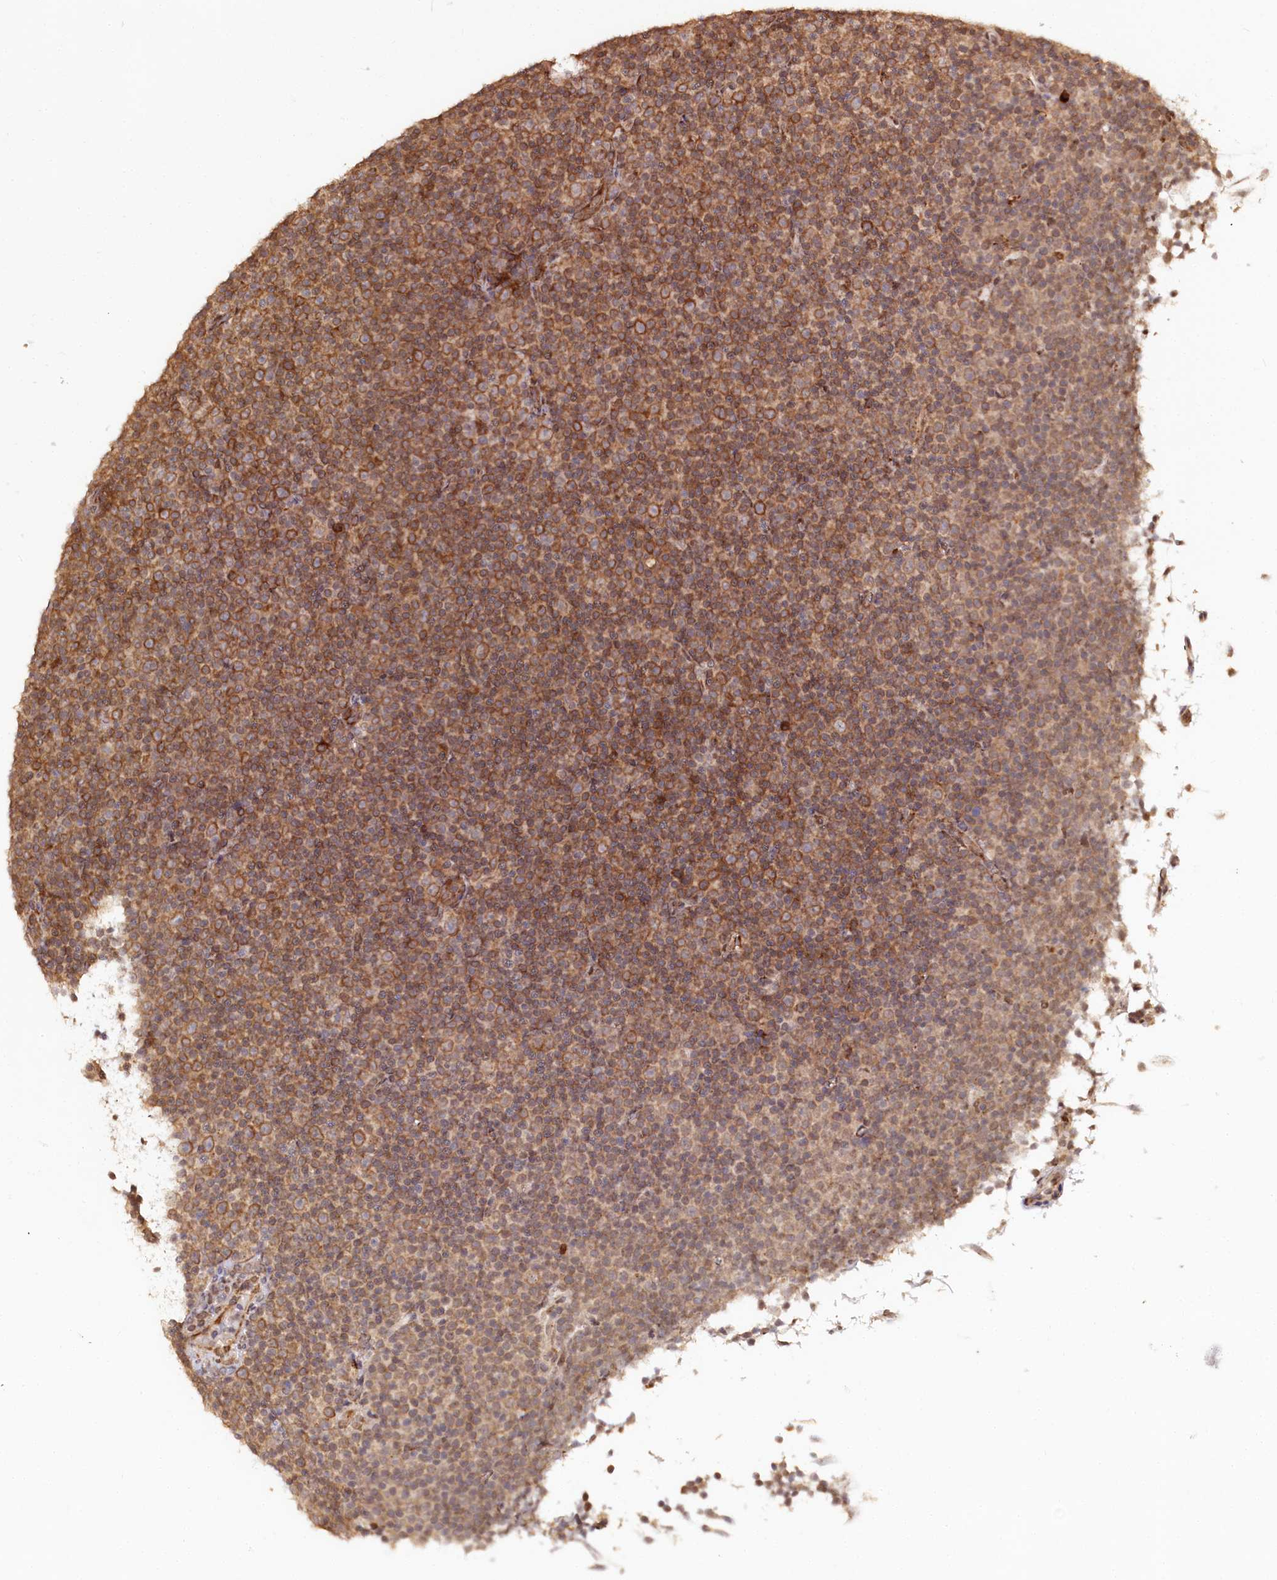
{"staining": {"intensity": "moderate", "quantity": ">75%", "location": "cytoplasmic/membranous"}, "tissue": "lymphoma", "cell_type": "Tumor cells", "image_type": "cancer", "snomed": [{"axis": "morphology", "description": "Malignant lymphoma, non-Hodgkin's type, Low grade"}, {"axis": "topography", "description": "Lymph node"}], "caption": "Tumor cells reveal medium levels of moderate cytoplasmic/membranous positivity in approximately >75% of cells in human malignant lymphoma, non-Hodgkin's type (low-grade).", "gene": "ENSG00000144785", "patient": {"sex": "female", "age": 67}}